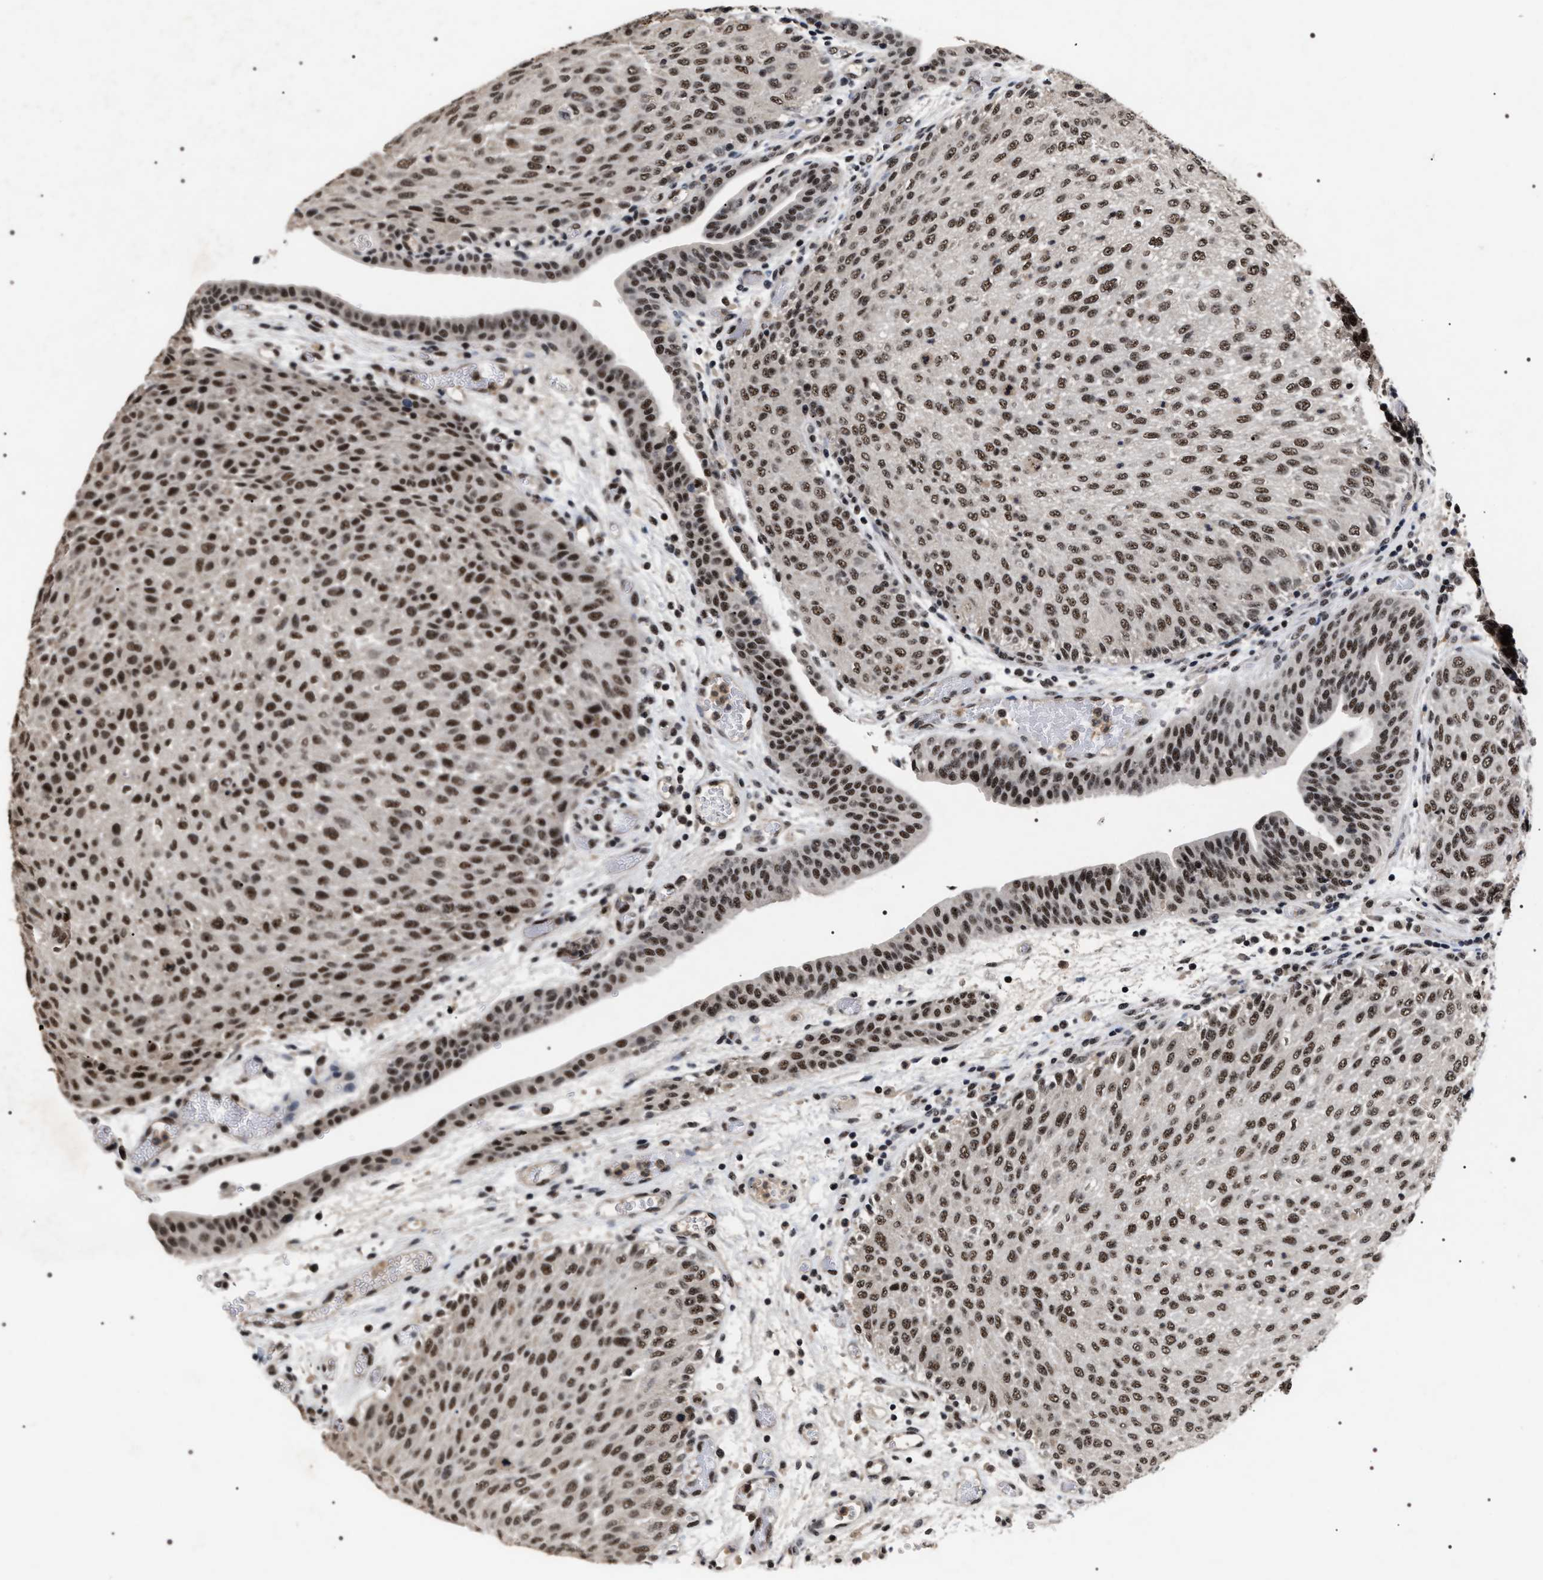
{"staining": {"intensity": "moderate", "quantity": ">75%", "location": "nuclear"}, "tissue": "urothelial cancer", "cell_type": "Tumor cells", "image_type": "cancer", "snomed": [{"axis": "morphology", "description": "Urothelial carcinoma, Low grade"}, {"axis": "morphology", "description": "Urothelial carcinoma, High grade"}, {"axis": "topography", "description": "Urinary bladder"}], "caption": "Protein staining shows moderate nuclear staining in about >75% of tumor cells in urothelial carcinoma (high-grade).", "gene": "RRP1B", "patient": {"sex": "male", "age": 35}}